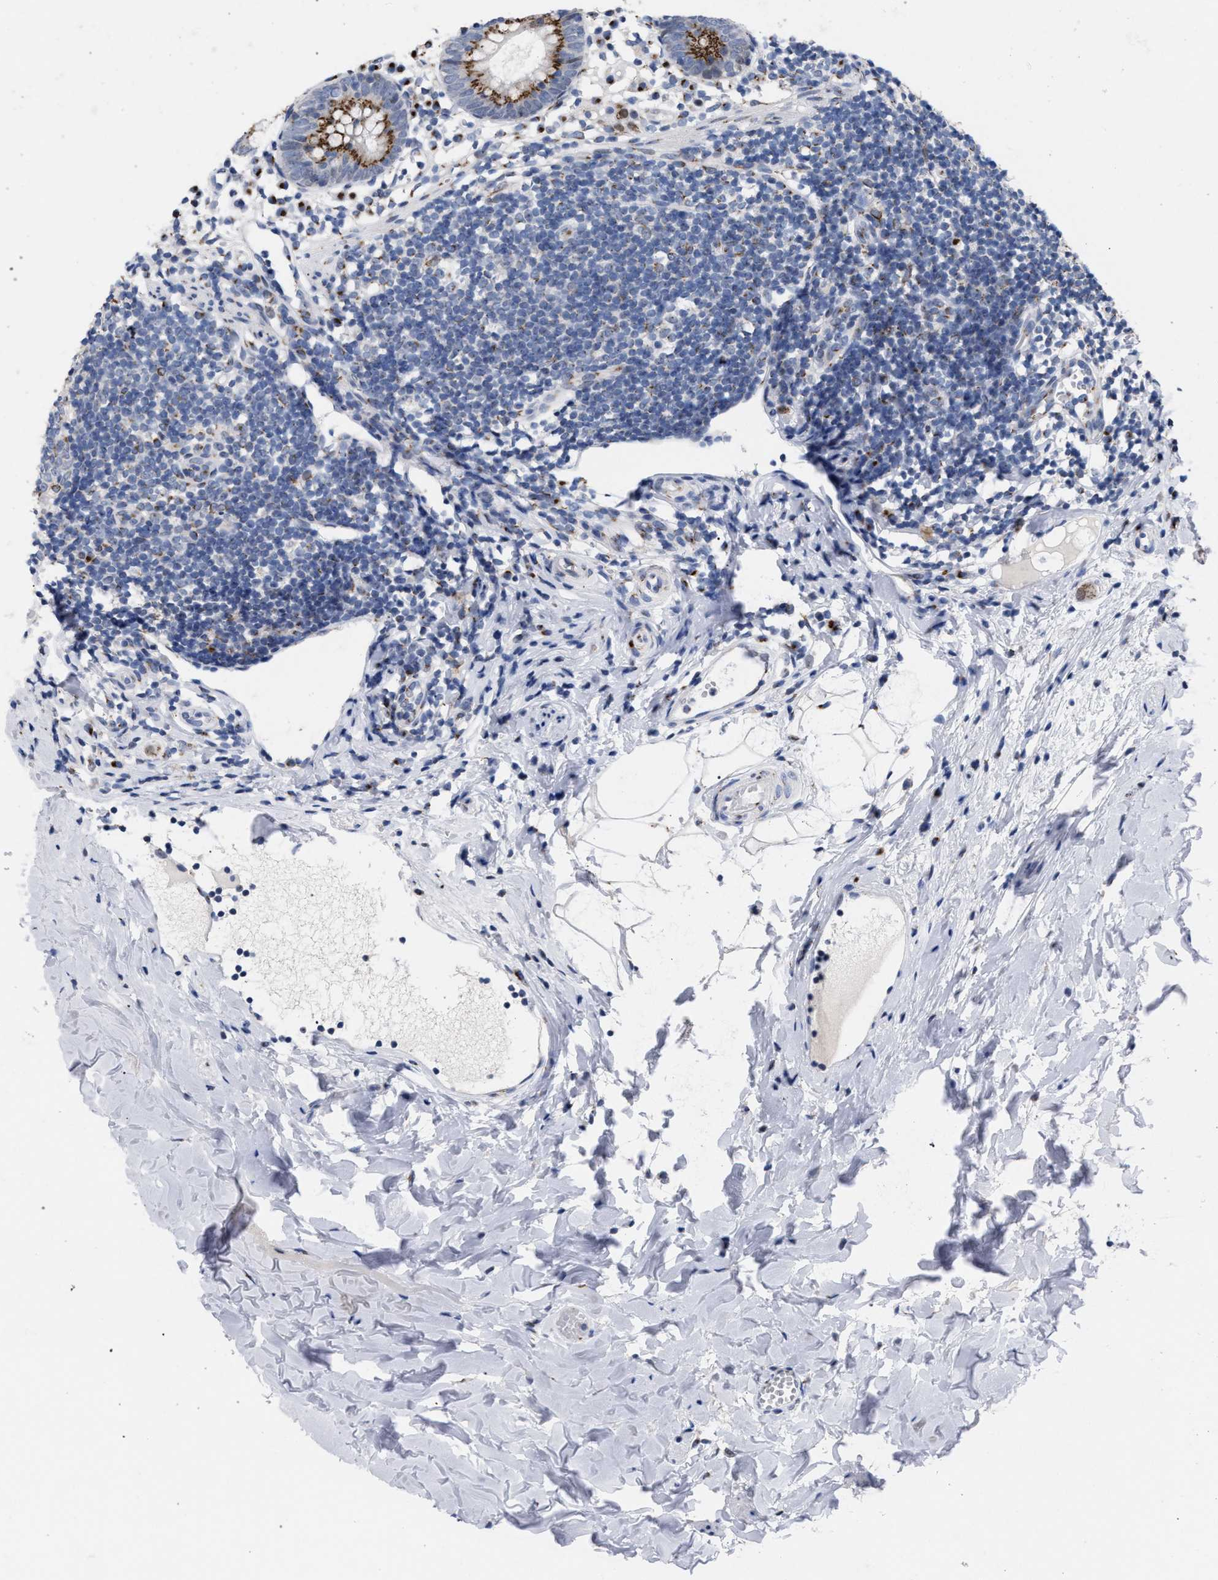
{"staining": {"intensity": "moderate", "quantity": ">75%", "location": "cytoplasmic/membranous"}, "tissue": "appendix", "cell_type": "Glandular cells", "image_type": "normal", "snomed": [{"axis": "morphology", "description": "Normal tissue, NOS"}, {"axis": "topography", "description": "Appendix"}], "caption": "Brown immunohistochemical staining in normal human appendix exhibits moderate cytoplasmic/membranous staining in approximately >75% of glandular cells. (brown staining indicates protein expression, while blue staining denotes nuclei).", "gene": "GOLGA2", "patient": {"sex": "female", "age": 20}}